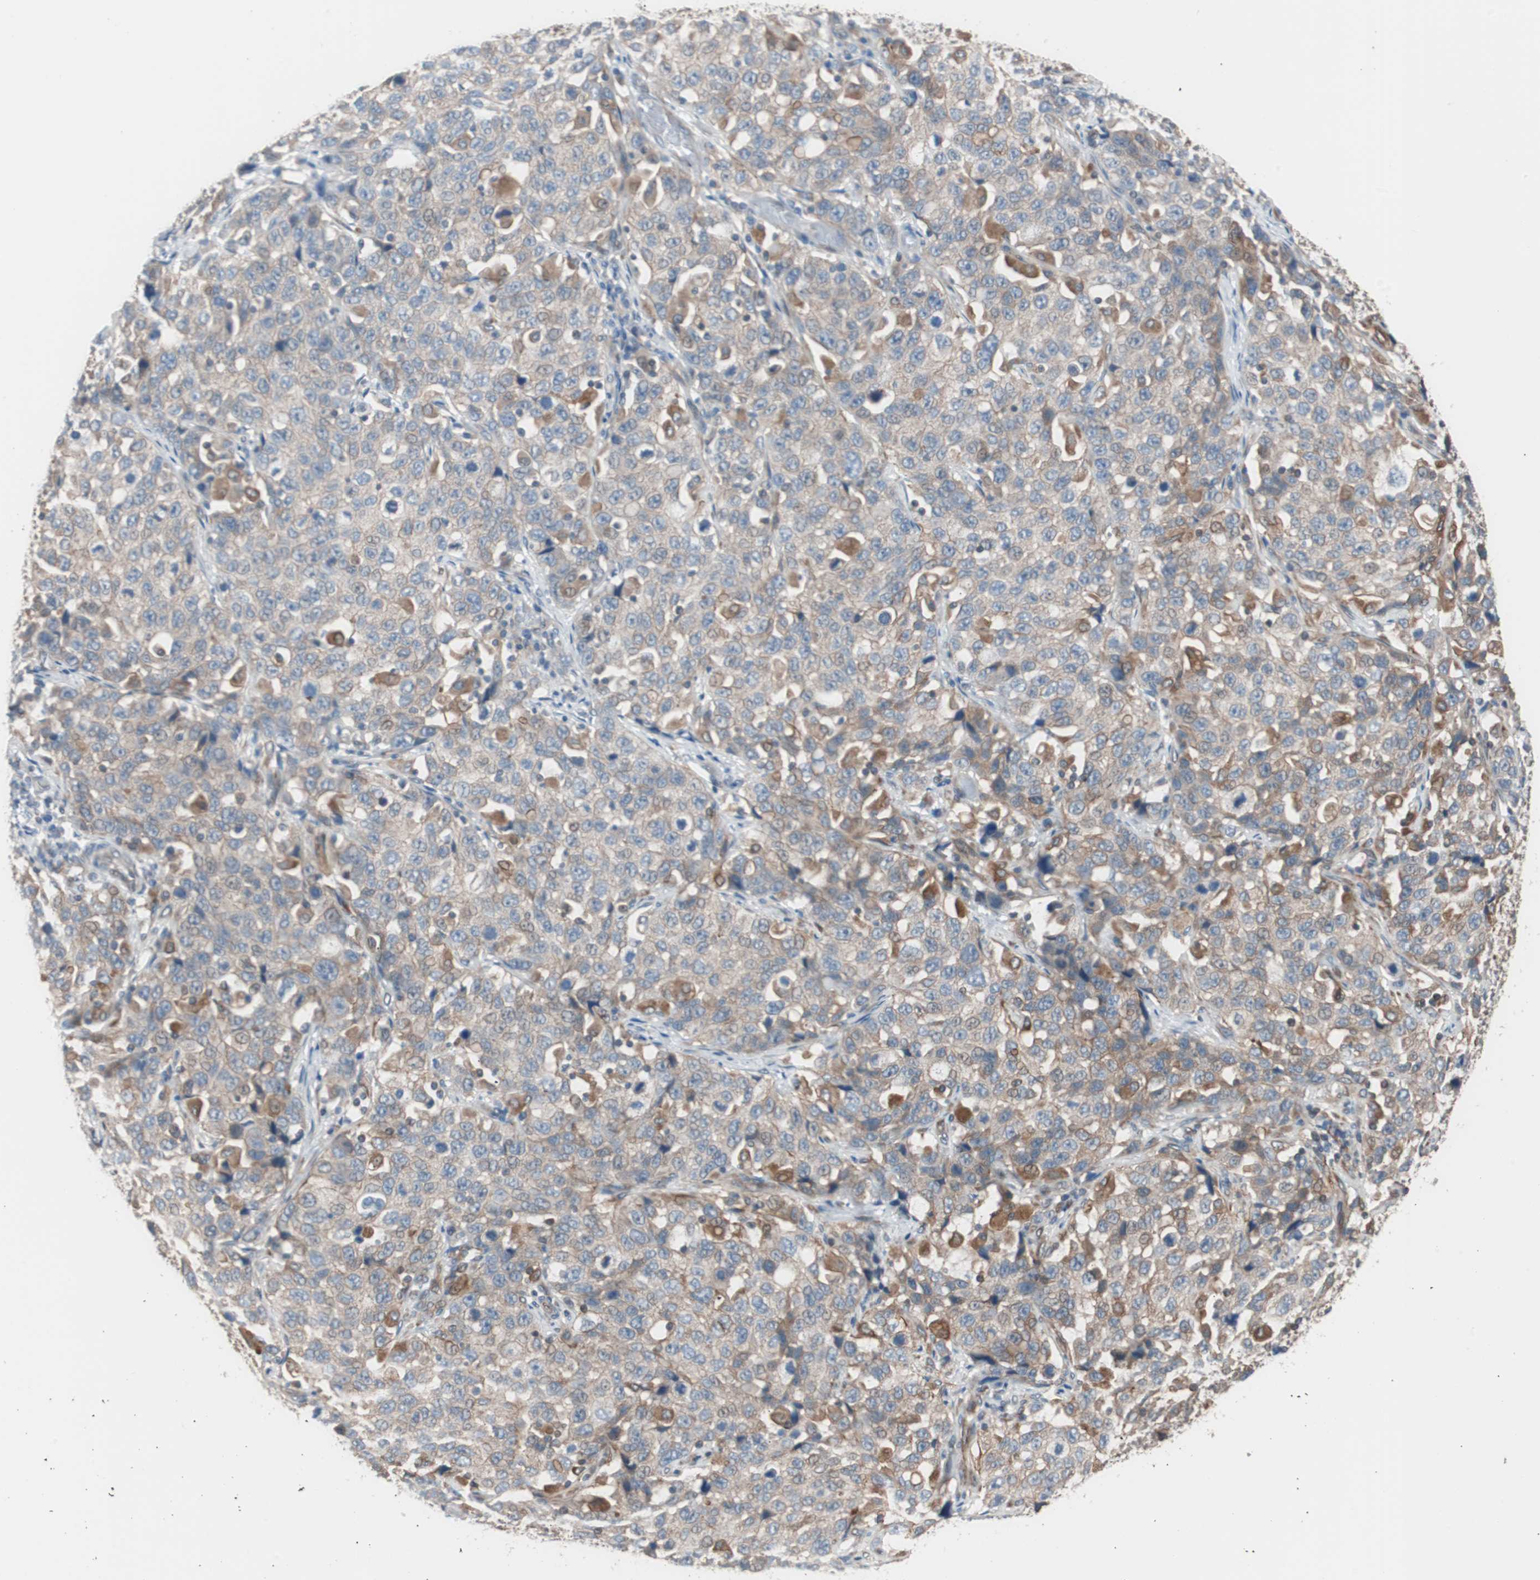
{"staining": {"intensity": "weak", "quantity": ">75%", "location": "cytoplasmic/membranous"}, "tissue": "stomach cancer", "cell_type": "Tumor cells", "image_type": "cancer", "snomed": [{"axis": "morphology", "description": "Normal tissue, NOS"}, {"axis": "morphology", "description": "Adenocarcinoma, NOS"}, {"axis": "topography", "description": "Stomach"}], "caption": "High-magnification brightfield microscopy of stomach cancer stained with DAB (brown) and counterstained with hematoxylin (blue). tumor cells exhibit weak cytoplasmic/membranous expression is identified in approximately>75% of cells. The protein of interest is stained brown, and the nuclei are stained in blue (DAB (3,3'-diaminobenzidine) IHC with brightfield microscopy, high magnification).", "gene": "SMG1", "patient": {"sex": "male", "age": 48}}